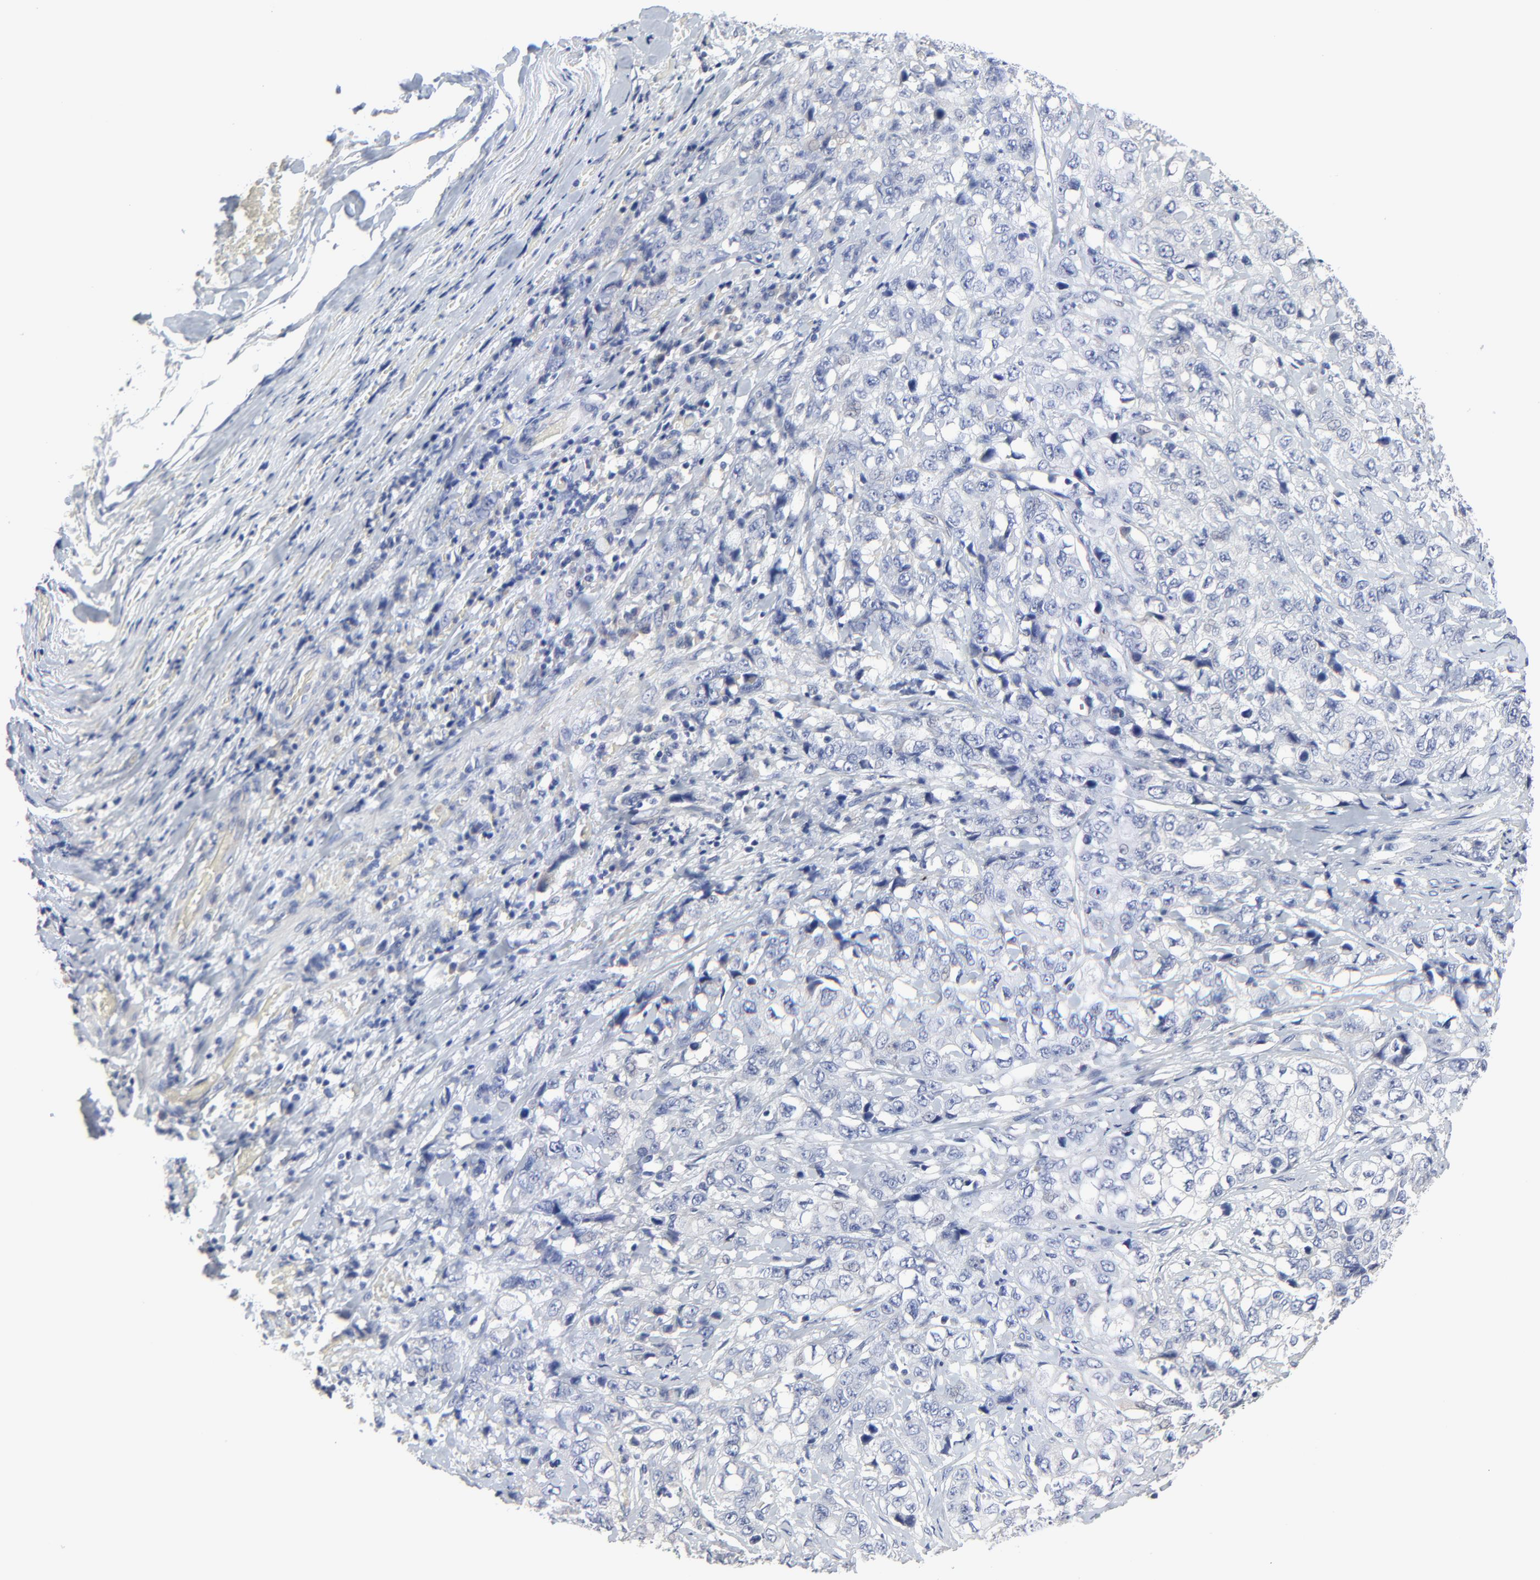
{"staining": {"intensity": "negative", "quantity": "none", "location": "none"}, "tissue": "stomach cancer", "cell_type": "Tumor cells", "image_type": "cancer", "snomed": [{"axis": "morphology", "description": "Adenocarcinoma, NOS"}, {"axis": "topography", "description": "Stomach"}], "caption": "Tumor cells are negative for protein expression in human stomach adenocarcinoma. Brightfield microscopy of IHC stained with DAB (3,3'-diaminobenzidine) (brown) and hematoxylin (blue), captured at high magnification.", "gene": "DHRSX", "patient": {"sex": "male", "age": 48}}